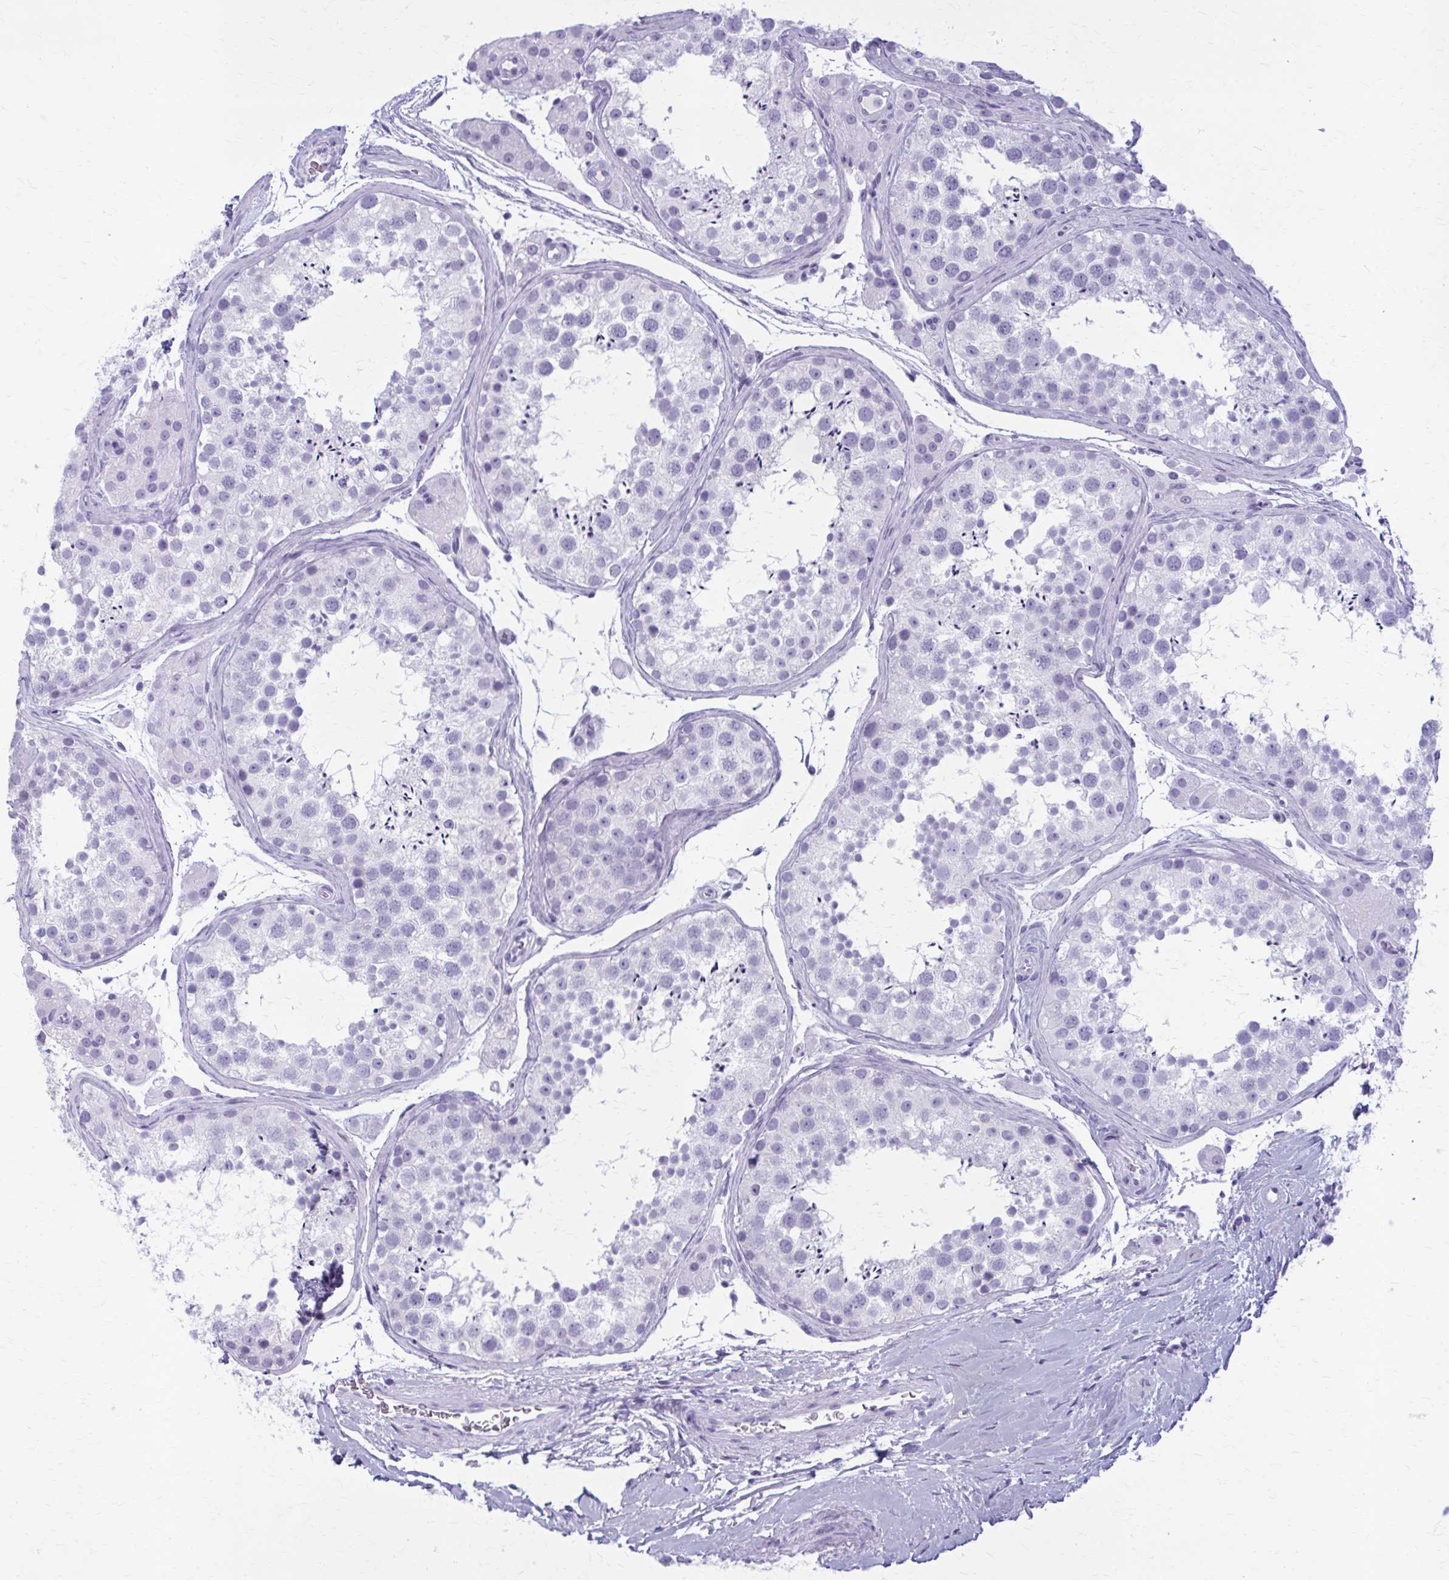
{"staining": {"intensity": "negative", "quantity": "none", "location": "none"}, "tissue": "testis", "cell_type": "Cells in seminiferous ducts", "image_type": "normal", "snomed": [{"axis": "morphology", "description": "Normal tissue, NOS"}, {"axis": "topography", "description": "Testis"}], "caption": "DAB (3,3'-diaminobenzidine) immunohistochemical staining of benign testis exhibits no significant expression in cells in seminiferous ducts.", "gene": "ZDHHC7", "patient": {"sex": "male", "age": 41}}